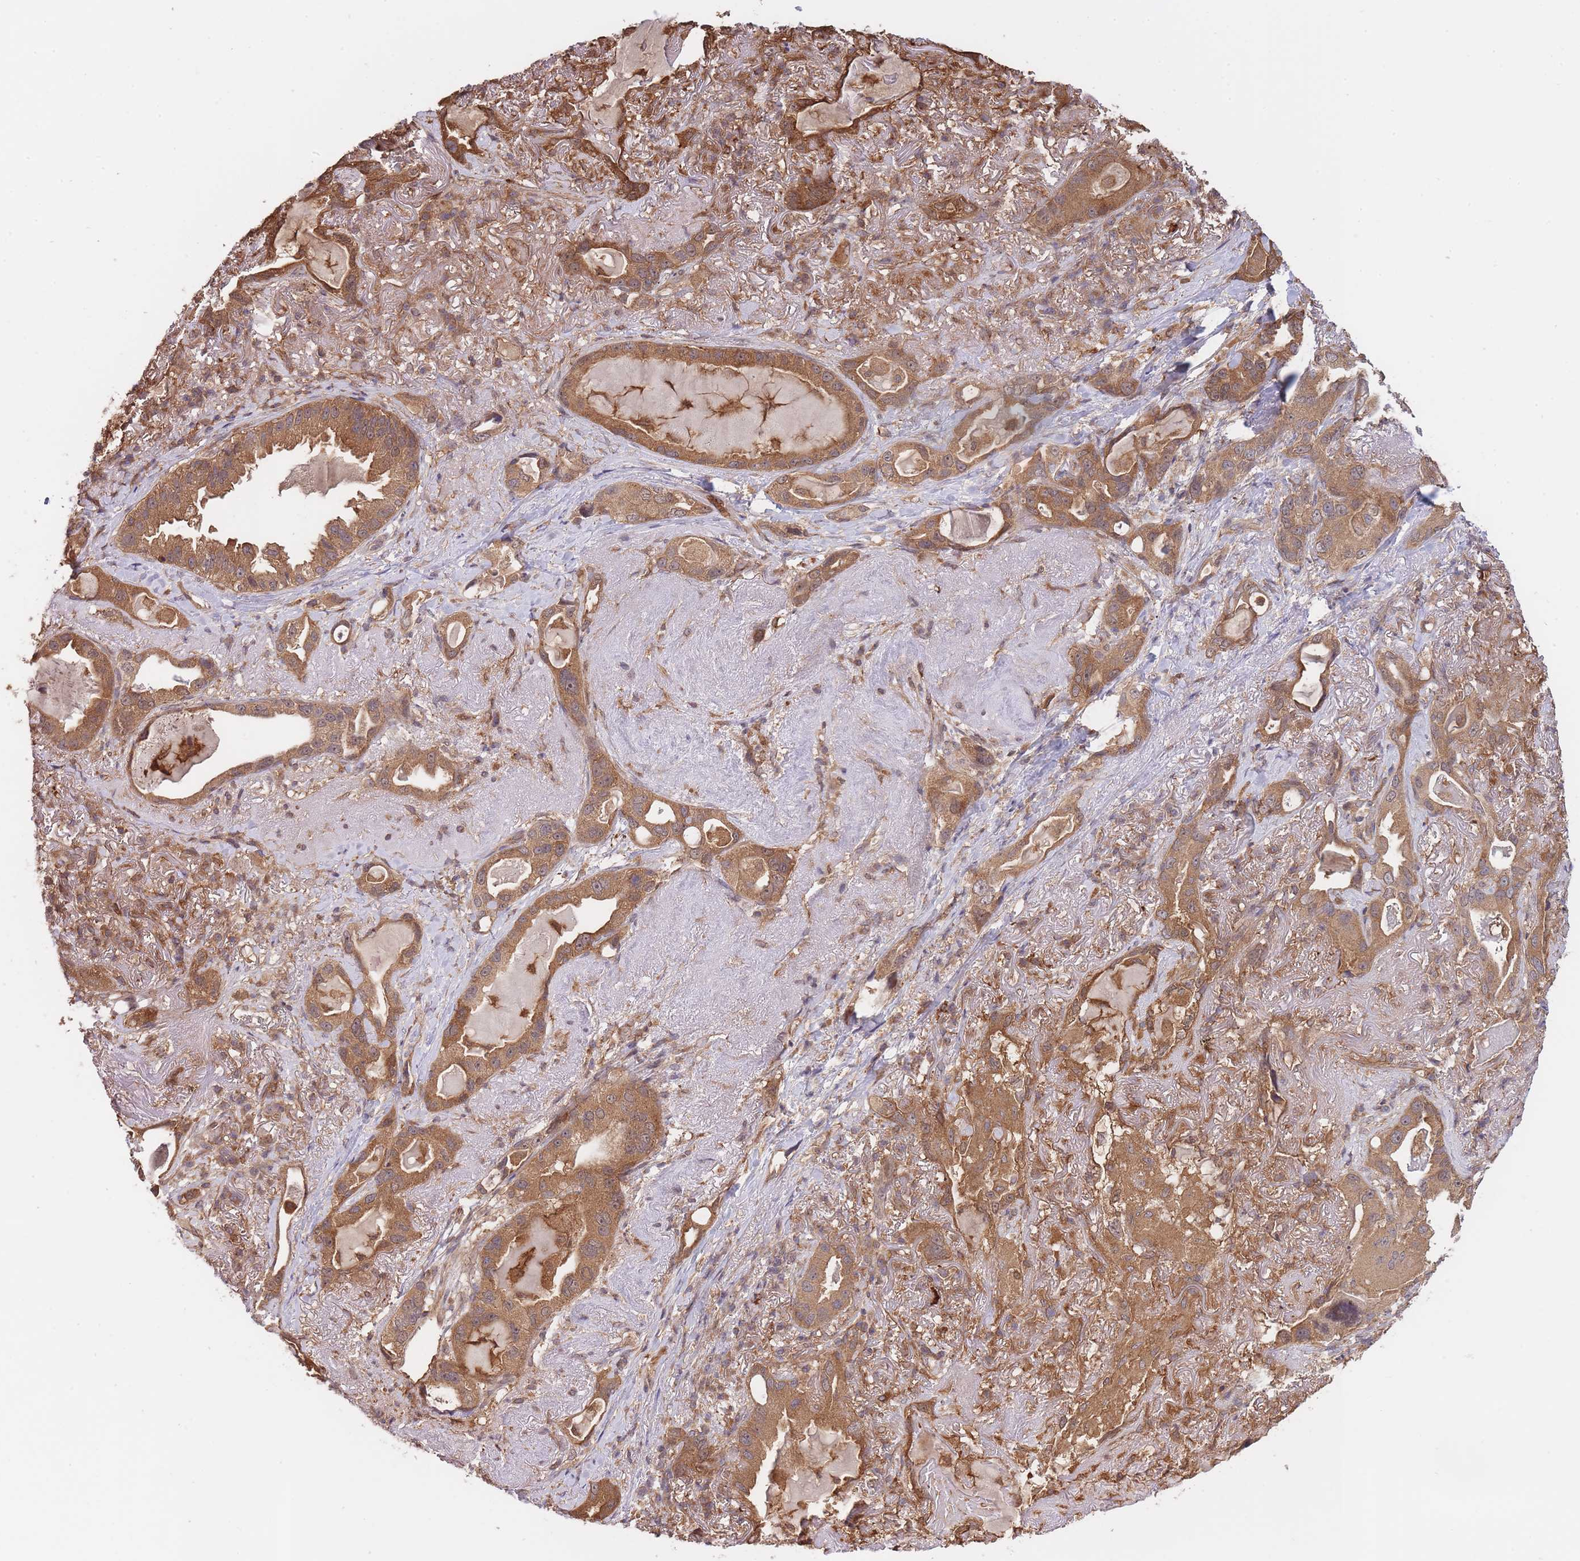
{"staining": {"intensity": "moderate", "quantity": ">75%", "location": "cytoplasmic/membranous"}, "tissue": "lung cancer", "cell_type": "Tumor cells", "image_type": "cancer", "snomed": [{"axis": "morphology", "description": "Adenocarcinoma, NOS"}, {"axis": "topography", "description": "Lung"}], "caption": "Tumor cells demonstrate medium levels of moderate cytoplasmic/membranous staining in approximately >75% of cells in human lung adenocarcinoma. Nuclei are stained in blue.", "gene": "ZNF304", "patient": {"sex": "female", "age": 69}}